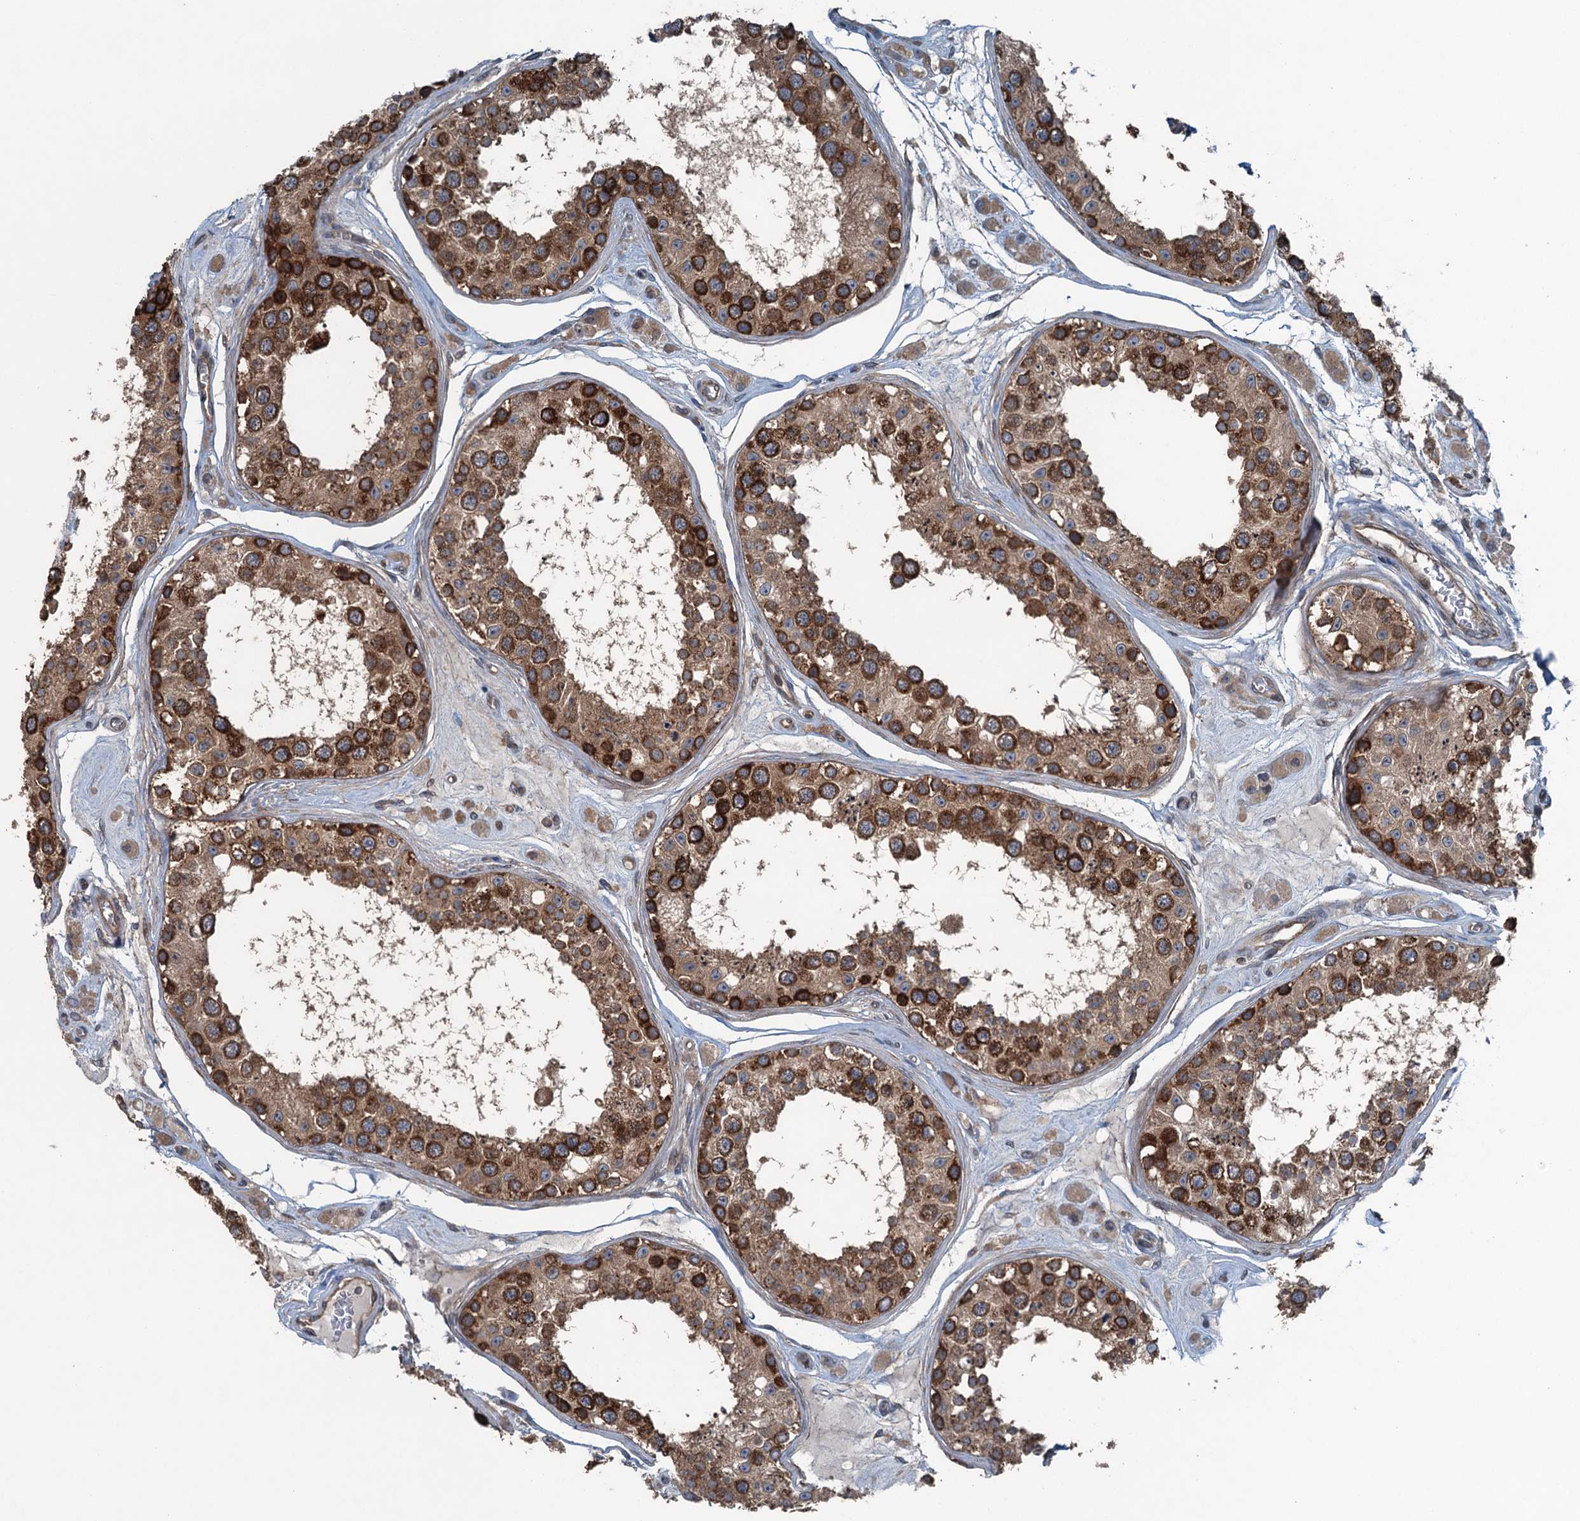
{"staining": {"intensity": "strong", "quantity": ">75%", "location": "cytoplasmic/membranous"}, "tissue": "testis", "cell_type": "Cells in seminiferous ducts", "image_type": "normal", "snomed": [{"axis": "morphology", "description": "Normal tissue, NOS"}, {"axis": "topography", "description": "Testis"}], "caption": "This is a micrograph of IHC staining of benign testis, which shows strong positivity in the cytoplasmic/membranous of cells in seminiferous ducts.", "gene": "TRAPPC8", "patient": {"sex": "male", "age": 25}}